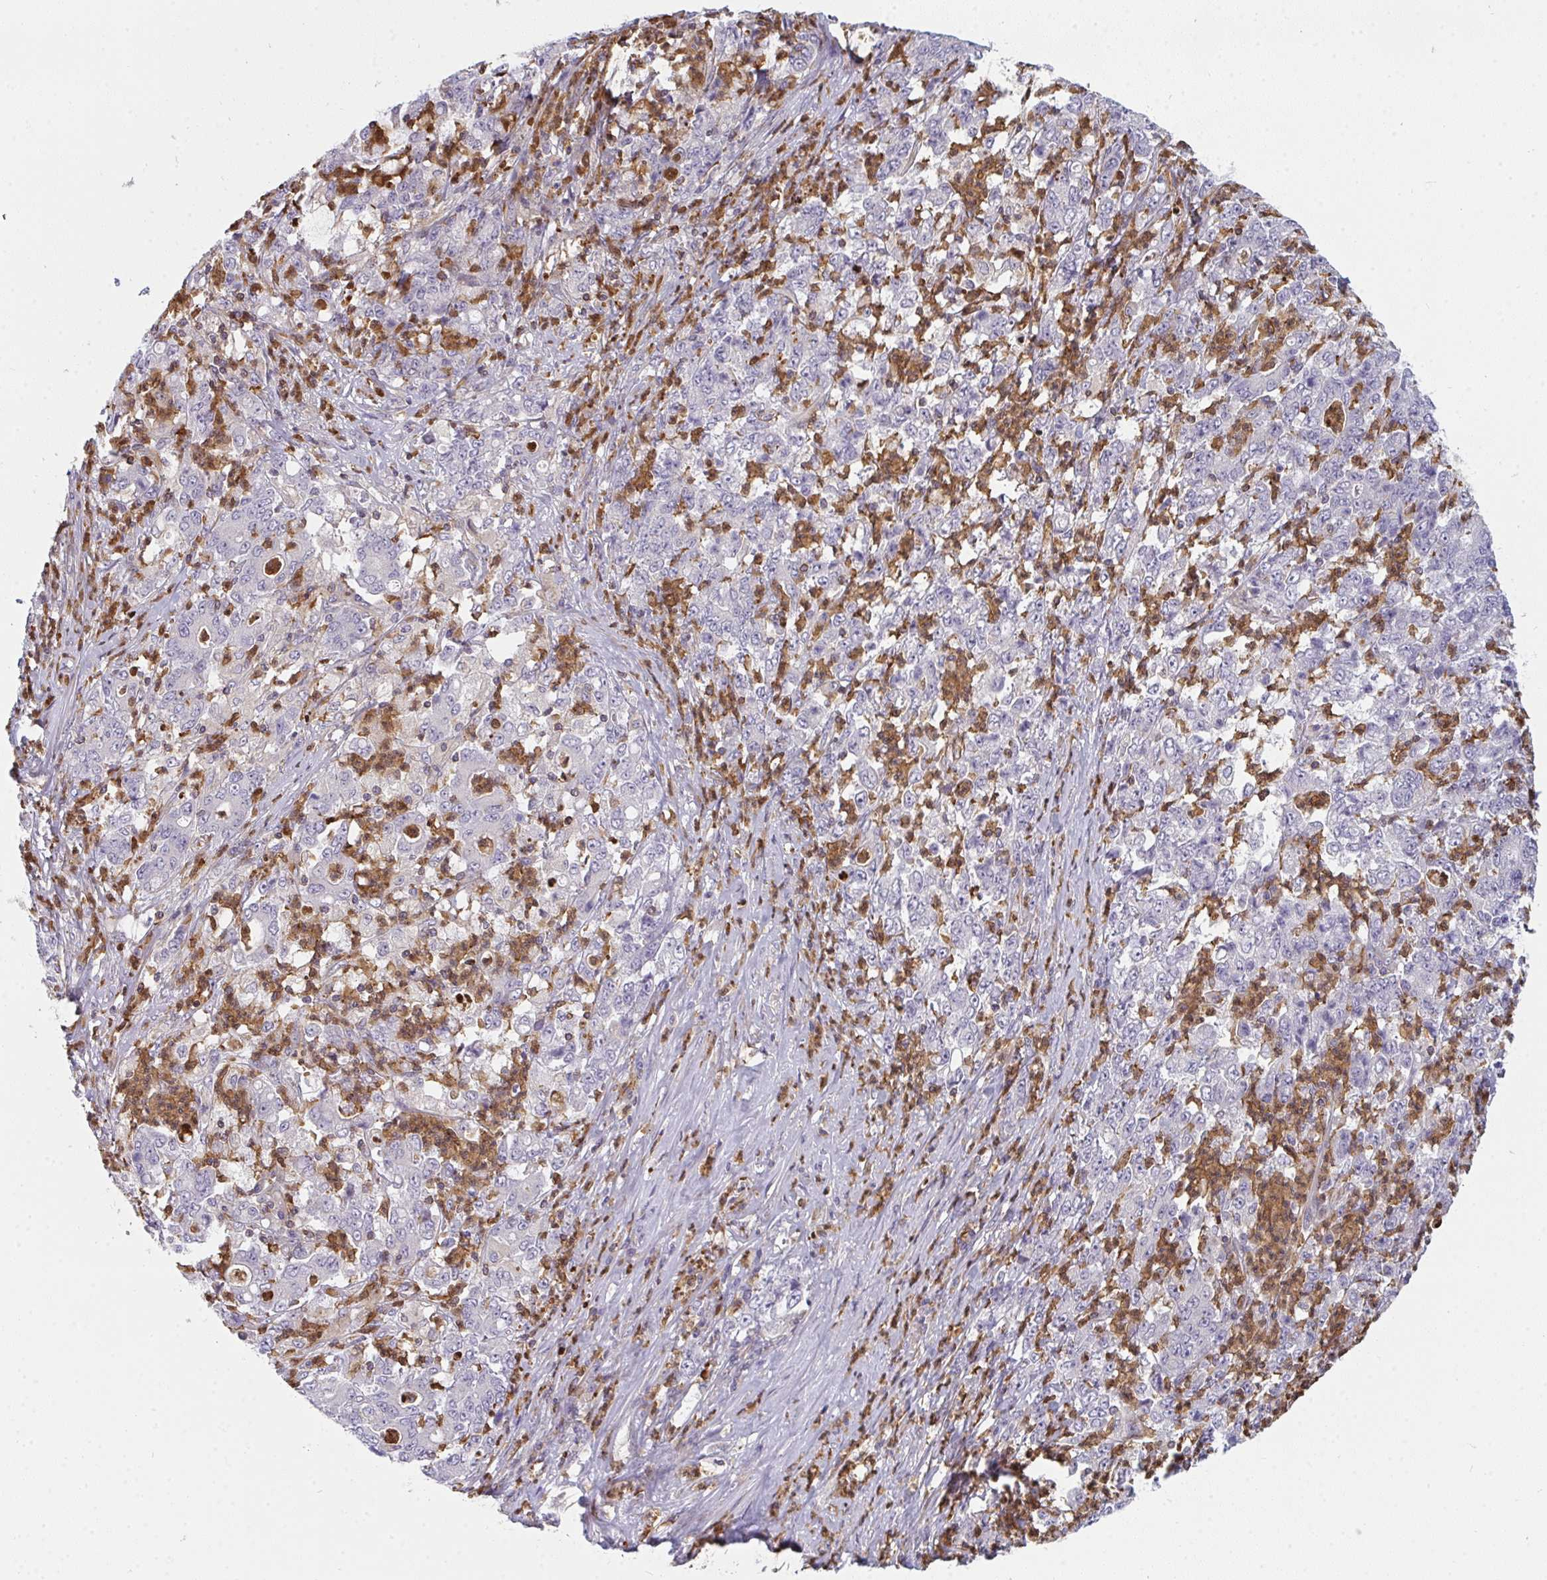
{"staining": {"intensity": "negative", "quantity": "none", "location": "none"}, "tissue": "stomach cancer", "cell_type": "Tumor cells", "image_type": "cancer", "snomed": [{"axis": "morphology", "description": "Adenocarcinoma, NOS"}, {"axis": "topography", "description": "Stomach, lower"}], "caption": "DAB (3,3'-diaminobenzidine) immunohistochemical staining of human stomach cancer (adenocarcinoma) displays no significant expression in tumor cells.", "gene": "CSF3R", "patient": {"sex": "female", "age": 71}}